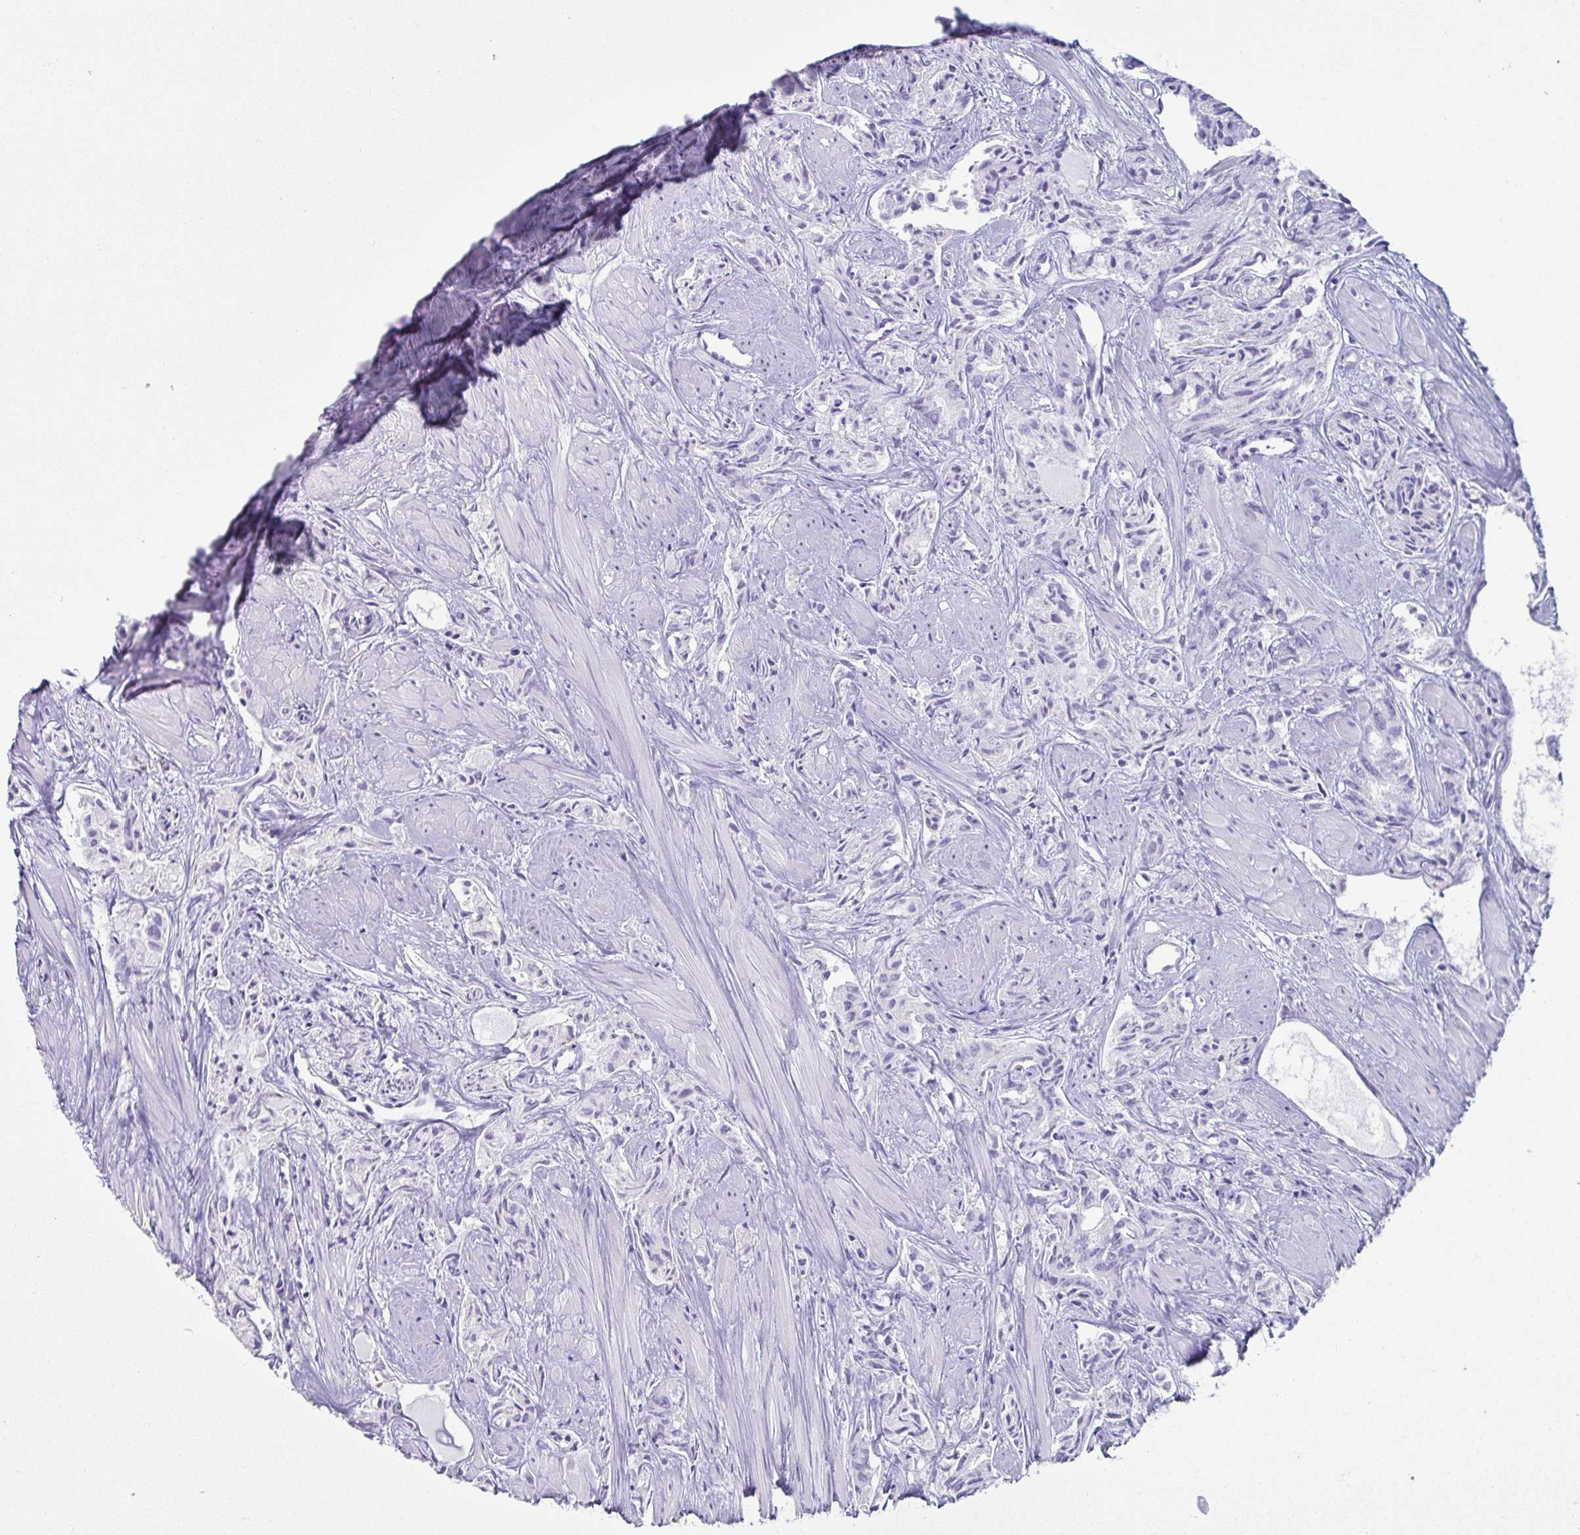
{"staining": {"intensity": "negative", "quantity": "none", "location": "none"}, "tissue": "prostate cancer", "cell_type": "Tumor cells", "image_type": "cancer", "snomed": [{"axis": "morphology", "description": "Adenocarcinoma, High grade"}, {"axis": "topography", "description": "Prostate"}], "caption": "The histopathology image shows no significant expression in tumor cells of prostate cancer.", "gene": "ESX1", "patient": {"sex": "male", "age": 58}}